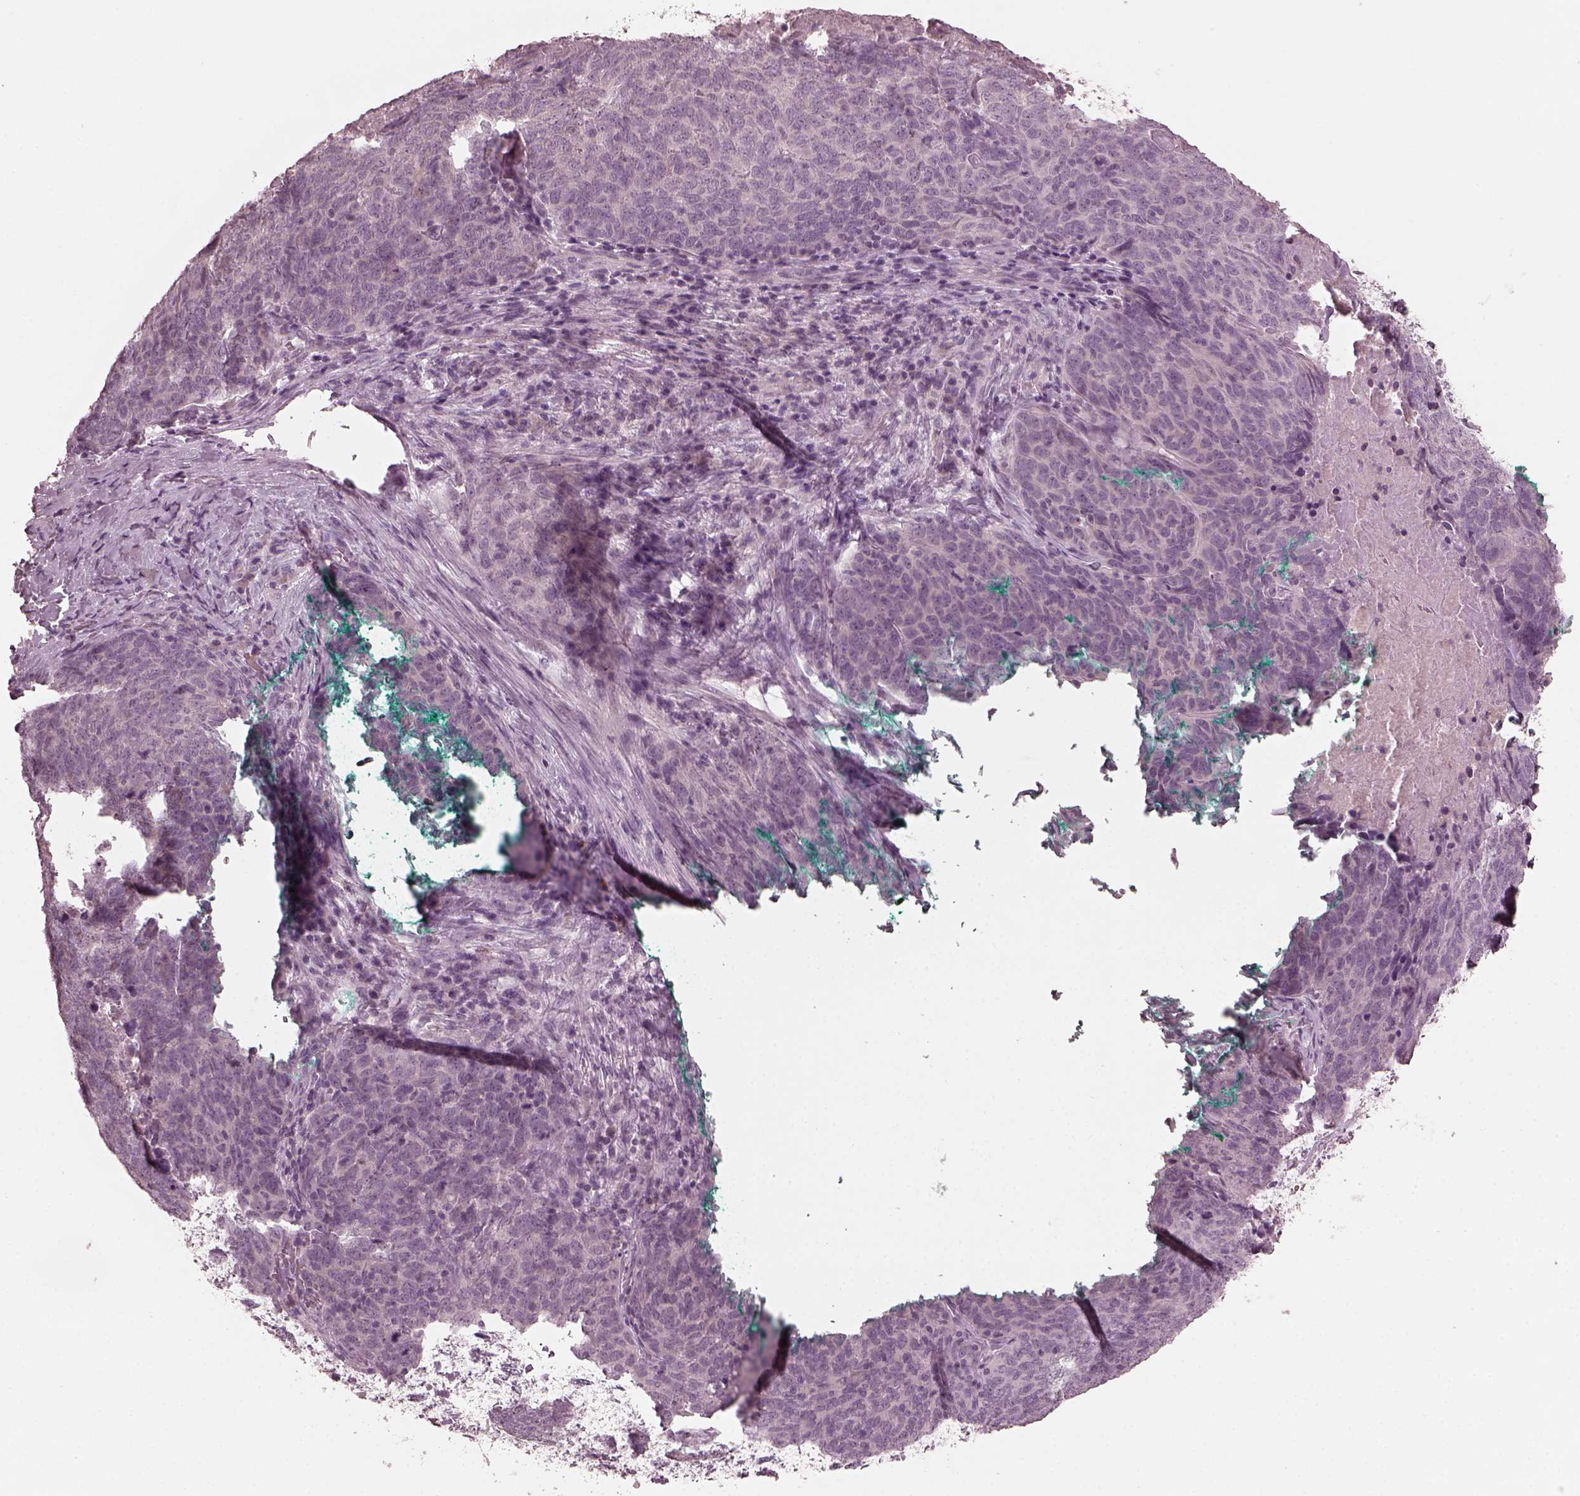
{"staining": {"intensity": "negative", "quantity": "none", "location": "none"}, "tissue": "skin cancer", "cell_type": "Tumor cells", "image_type": "cancer", "snomed": [{"axis": "morphology", "description": "Squamous cell carcinoma, NOS"}, {"axis": "topography", "description": "Skin"}, {"axis": "topography", "description": "Anal"}], "caption": "This image is of skin squamous cell carcinoma stained with immunohistochemistry to label a protein in brown with the nuclei are counter-stained blue. There is no expression in tumor cells. The staining is performed using DAB brown chromogen with nuclei counter-stained in using hematoxylin.", "gene": "RGS7", "patient": {"sex": "female", "age": 51}}